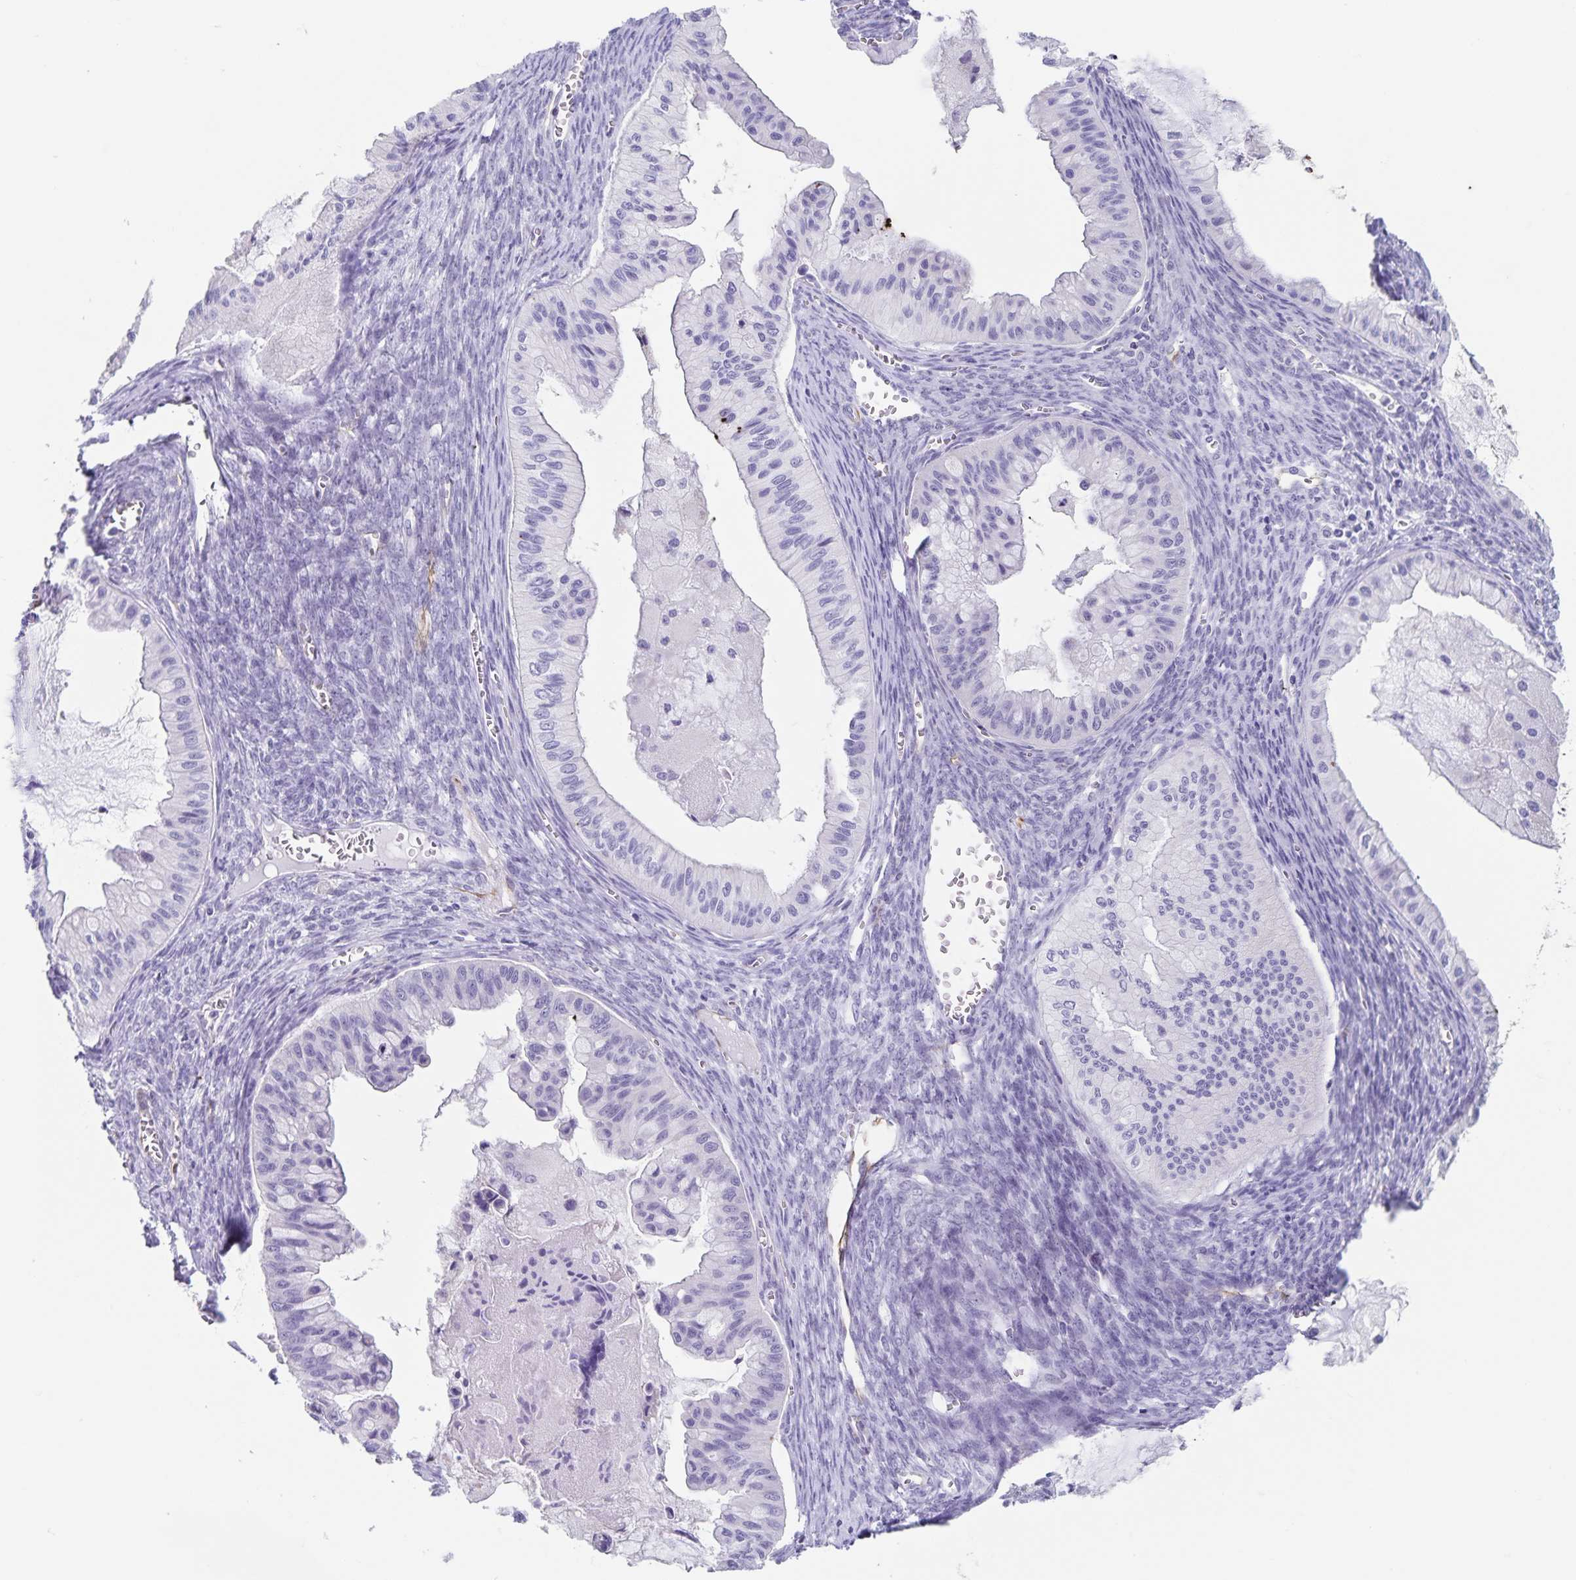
{"staining": {"intensity": "negative", "quantity": "none", "location": "none"}, "tissue": "ovarian cancer", "cell_type": "Tumor cells", "image_type": "cancer", "snomed": [{"axis": "morphology", "description": "Cystadenocarcinoma, mucinous, NOS"}, {"axis": "topography", "description": "Ovary"}], "caption": "The photomicrograph shows no significant positivity in tumor cells of mucinous cystadenocarcinoma (ovarian). (Brightfield microscopy of DAB (3,3'-diaminobenzidine) immunohistochemistry (IHC) at high magnification).", "gene": "SYNM", "patient": {"sex": "female", "age": 72}}